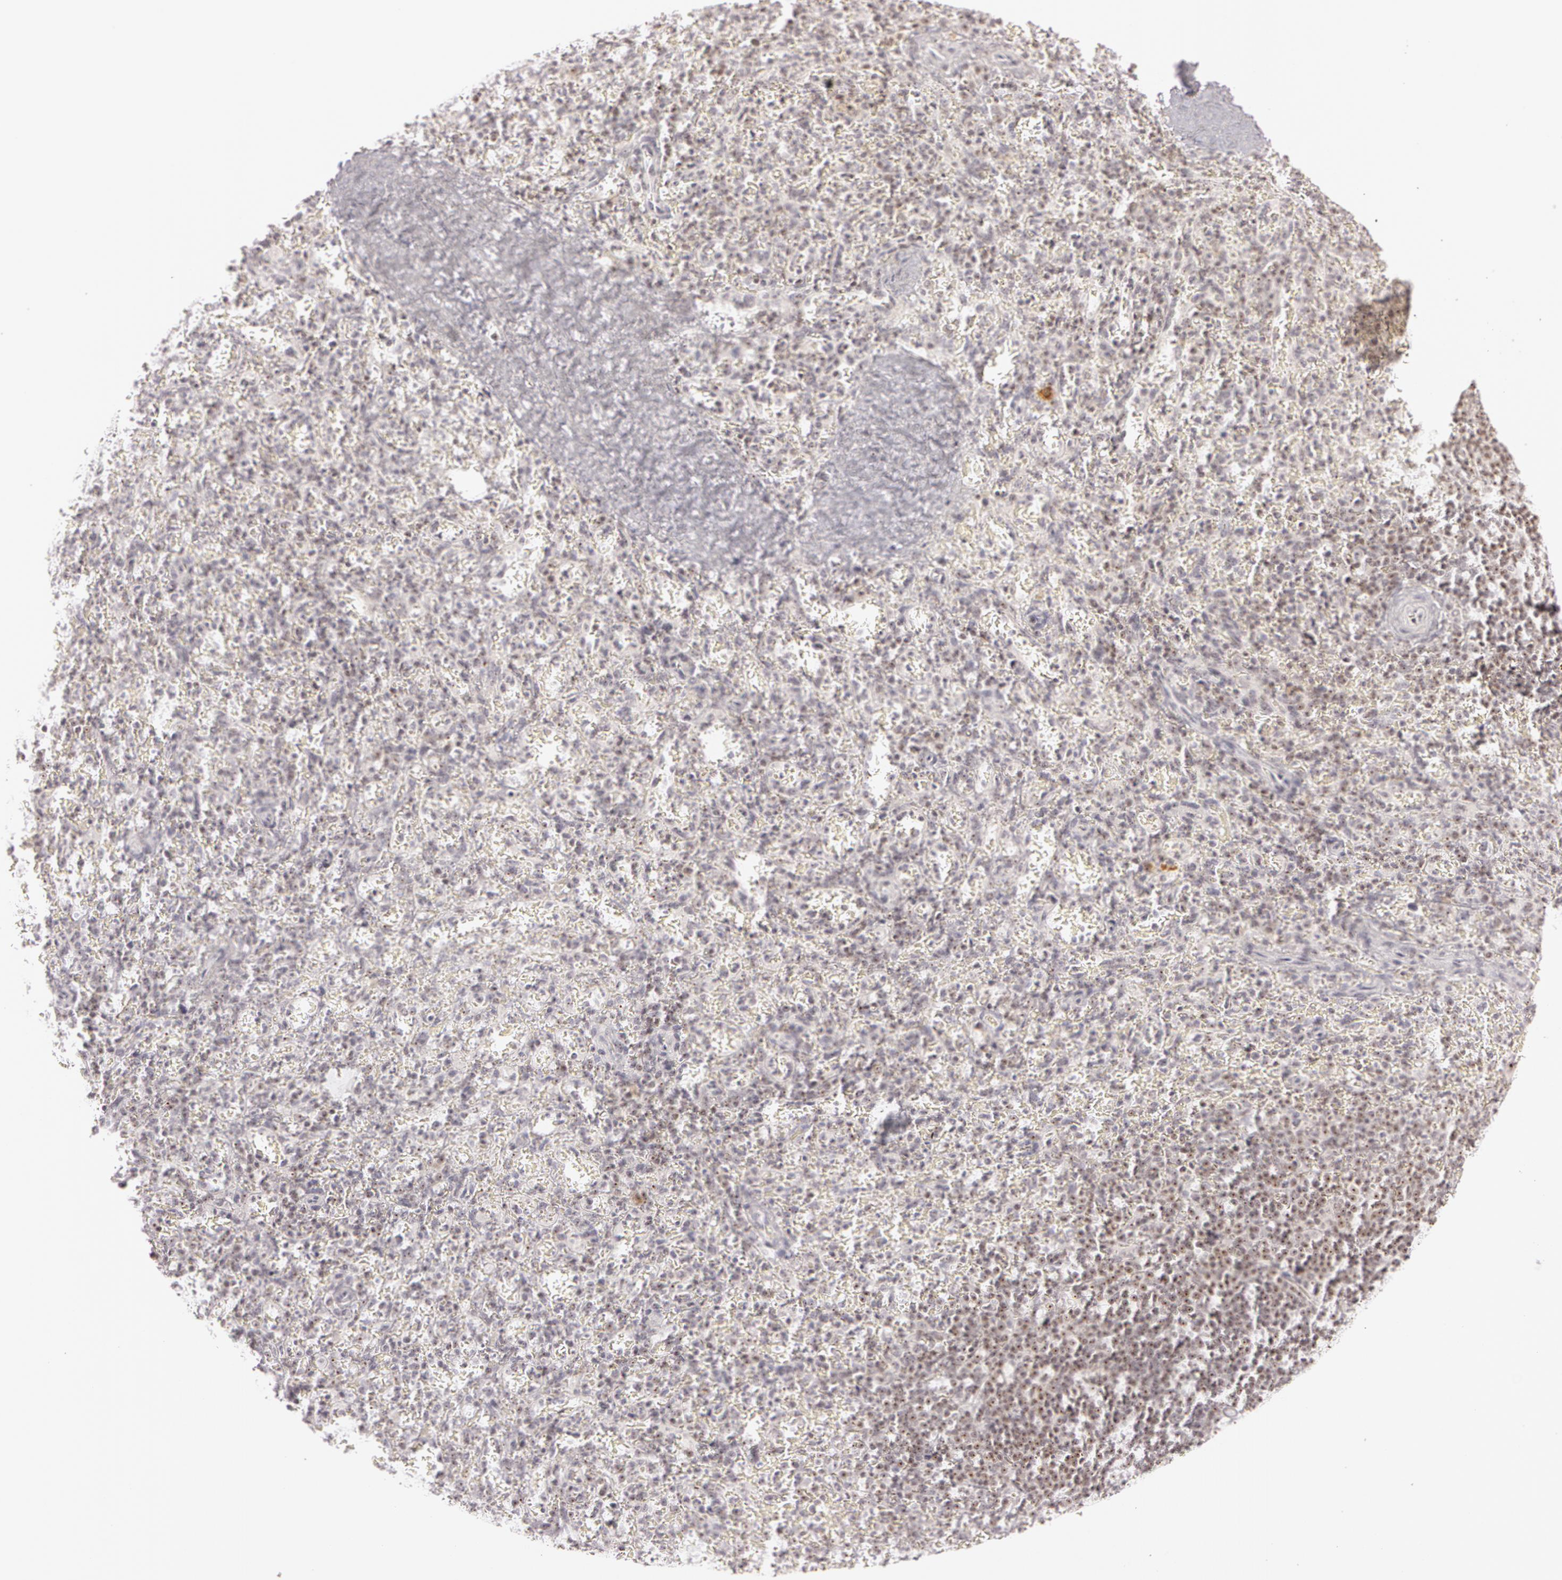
{"staining": {"intensity": "weak", "quantity": "25%-75%", "location": "nuclear"}, "tissue": "spleen", "cell_type": "Cells in red pulp", "image_type": "normal", "snomed": [{"axis": "morphology", "description": "Normal tissue, NOS"}, {"axis": "topography", "description": "Spleen"}], "caption": "A brown stain shows weak nuclear staining of a protein in cells in red pulp of normal human spleen.", "gene": "FBL", "patient": {"sex": "female", "age": 50}}